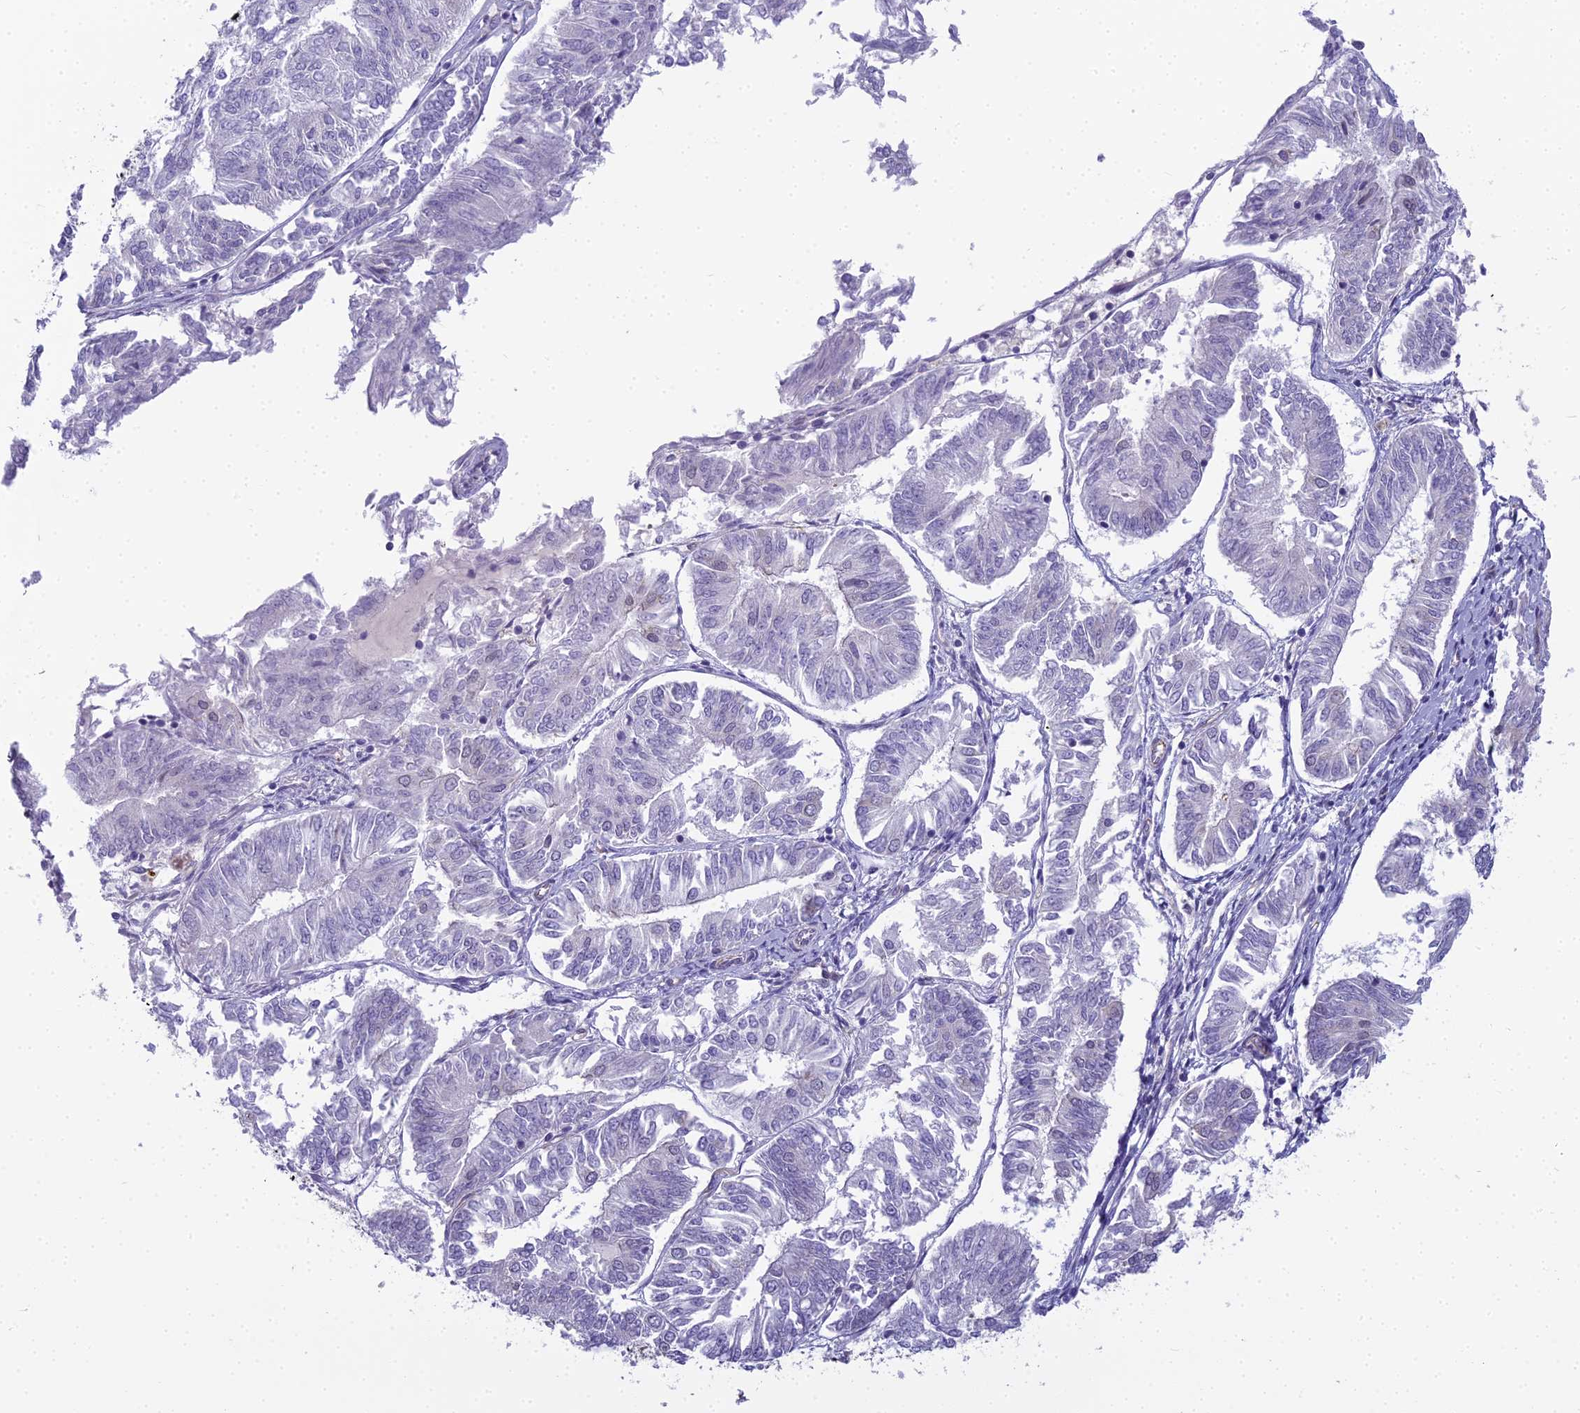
{"staining": {"intensity": "negative", "quantity": "none", "location": "none"}, "tissue": "endometrial cancer", "cell_type": "Tumor cells", "image_type": "cancer", "snomed": [{"axis": "morphology", "description": "Adenocarcinoma, NOS"}, {"axis": "topography", "description": "Endometrium"}], "caption": "This is an immunohistochemistry (IHC) histopathology image of endometrial adenocarcinoma. There is no expression in tumor cells.", "gene": "RGL3", "patient": {"sex": "female", "age": 58}}